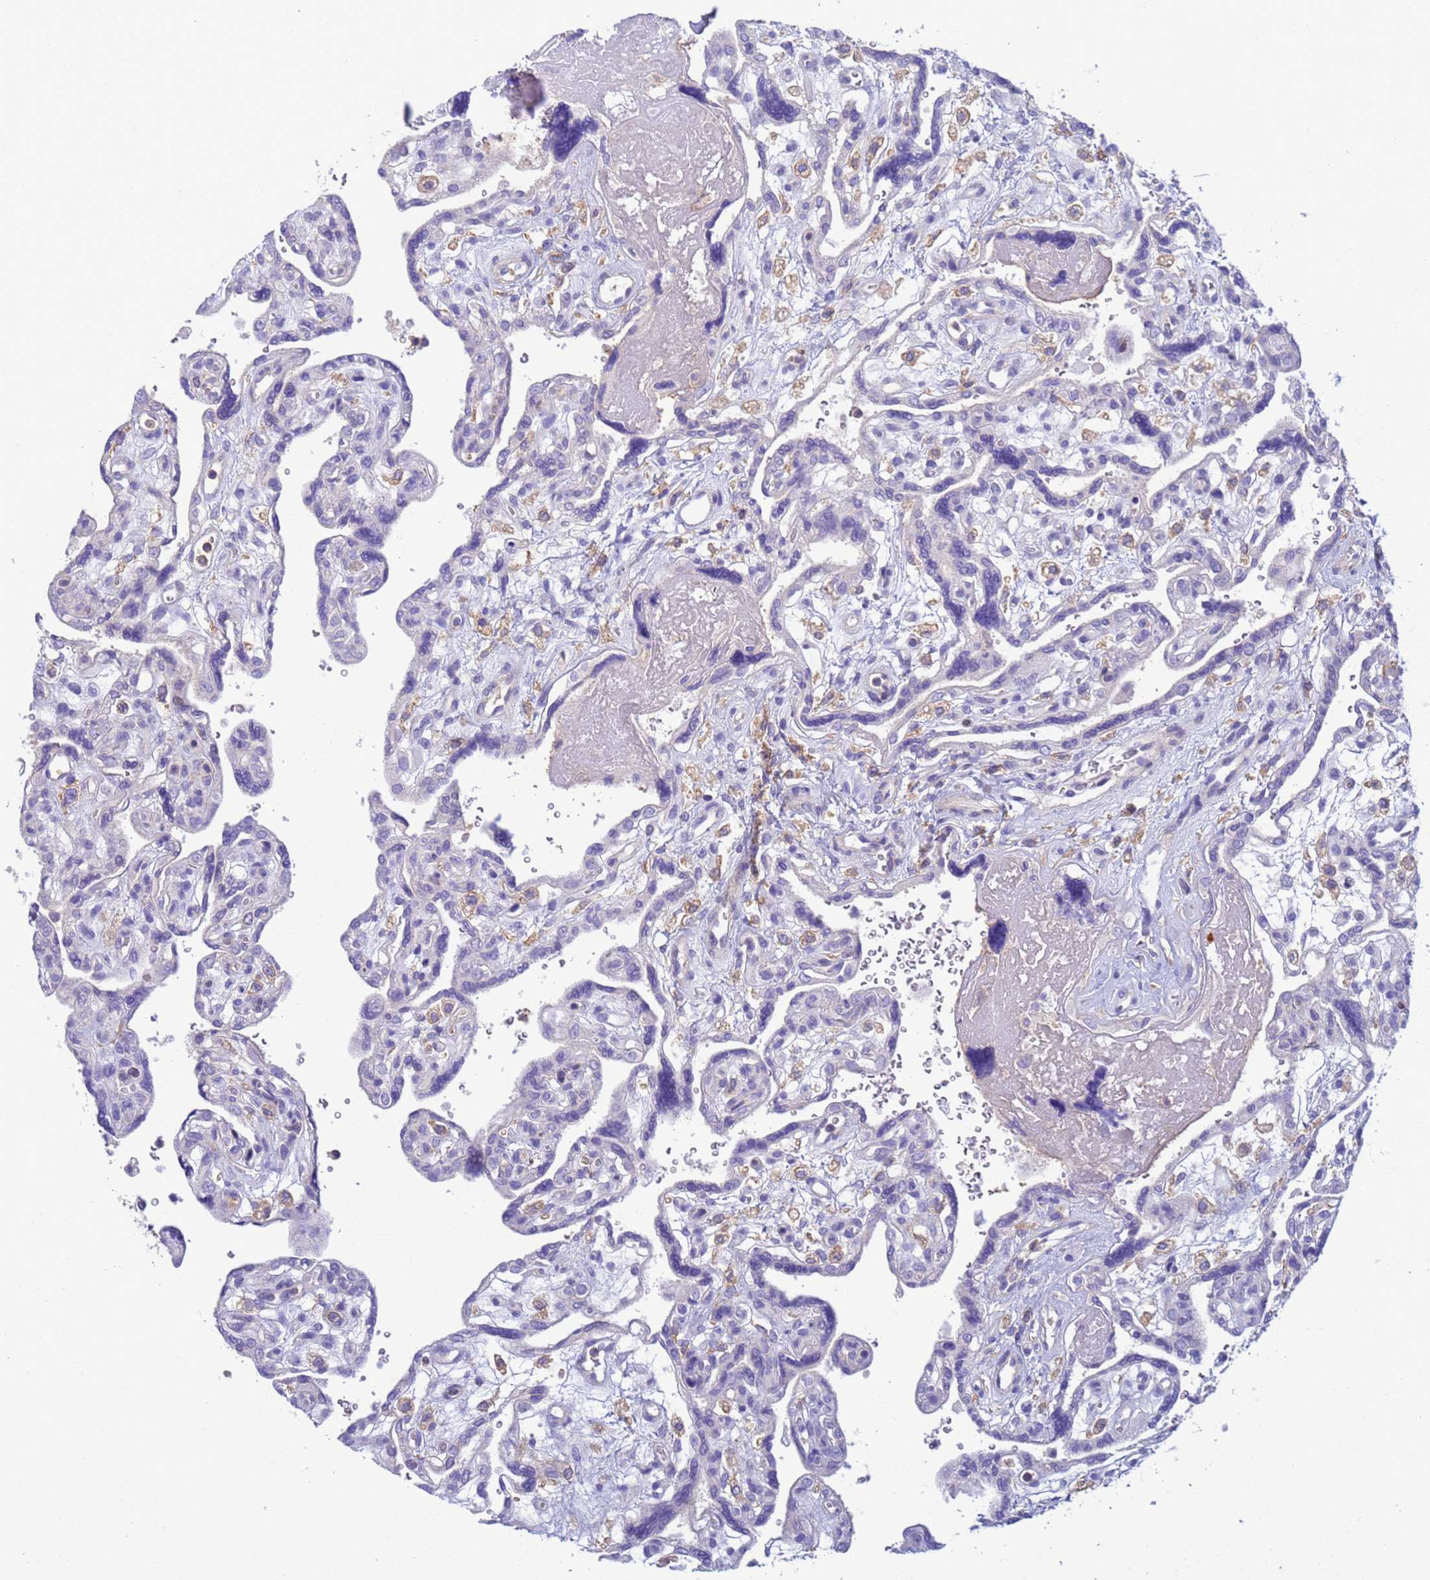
{"staining": {"intensity": "negative", "quantity": "none", "location": "none"}, "tissue": "placenta", "cell_type": "Decidual cells", "image_type": "normal", "snomed": [{"axis": "morphology", "description": "Normal tissue, NOS"}, {"axis": "topography", "description": "Placenta"}], "caption": "Benign placenta was stained to show a protein in brown. There is no significant staining in decidual cells.", "gene": "KLHL13", "patient": {"sex": "female", "age": 39}}